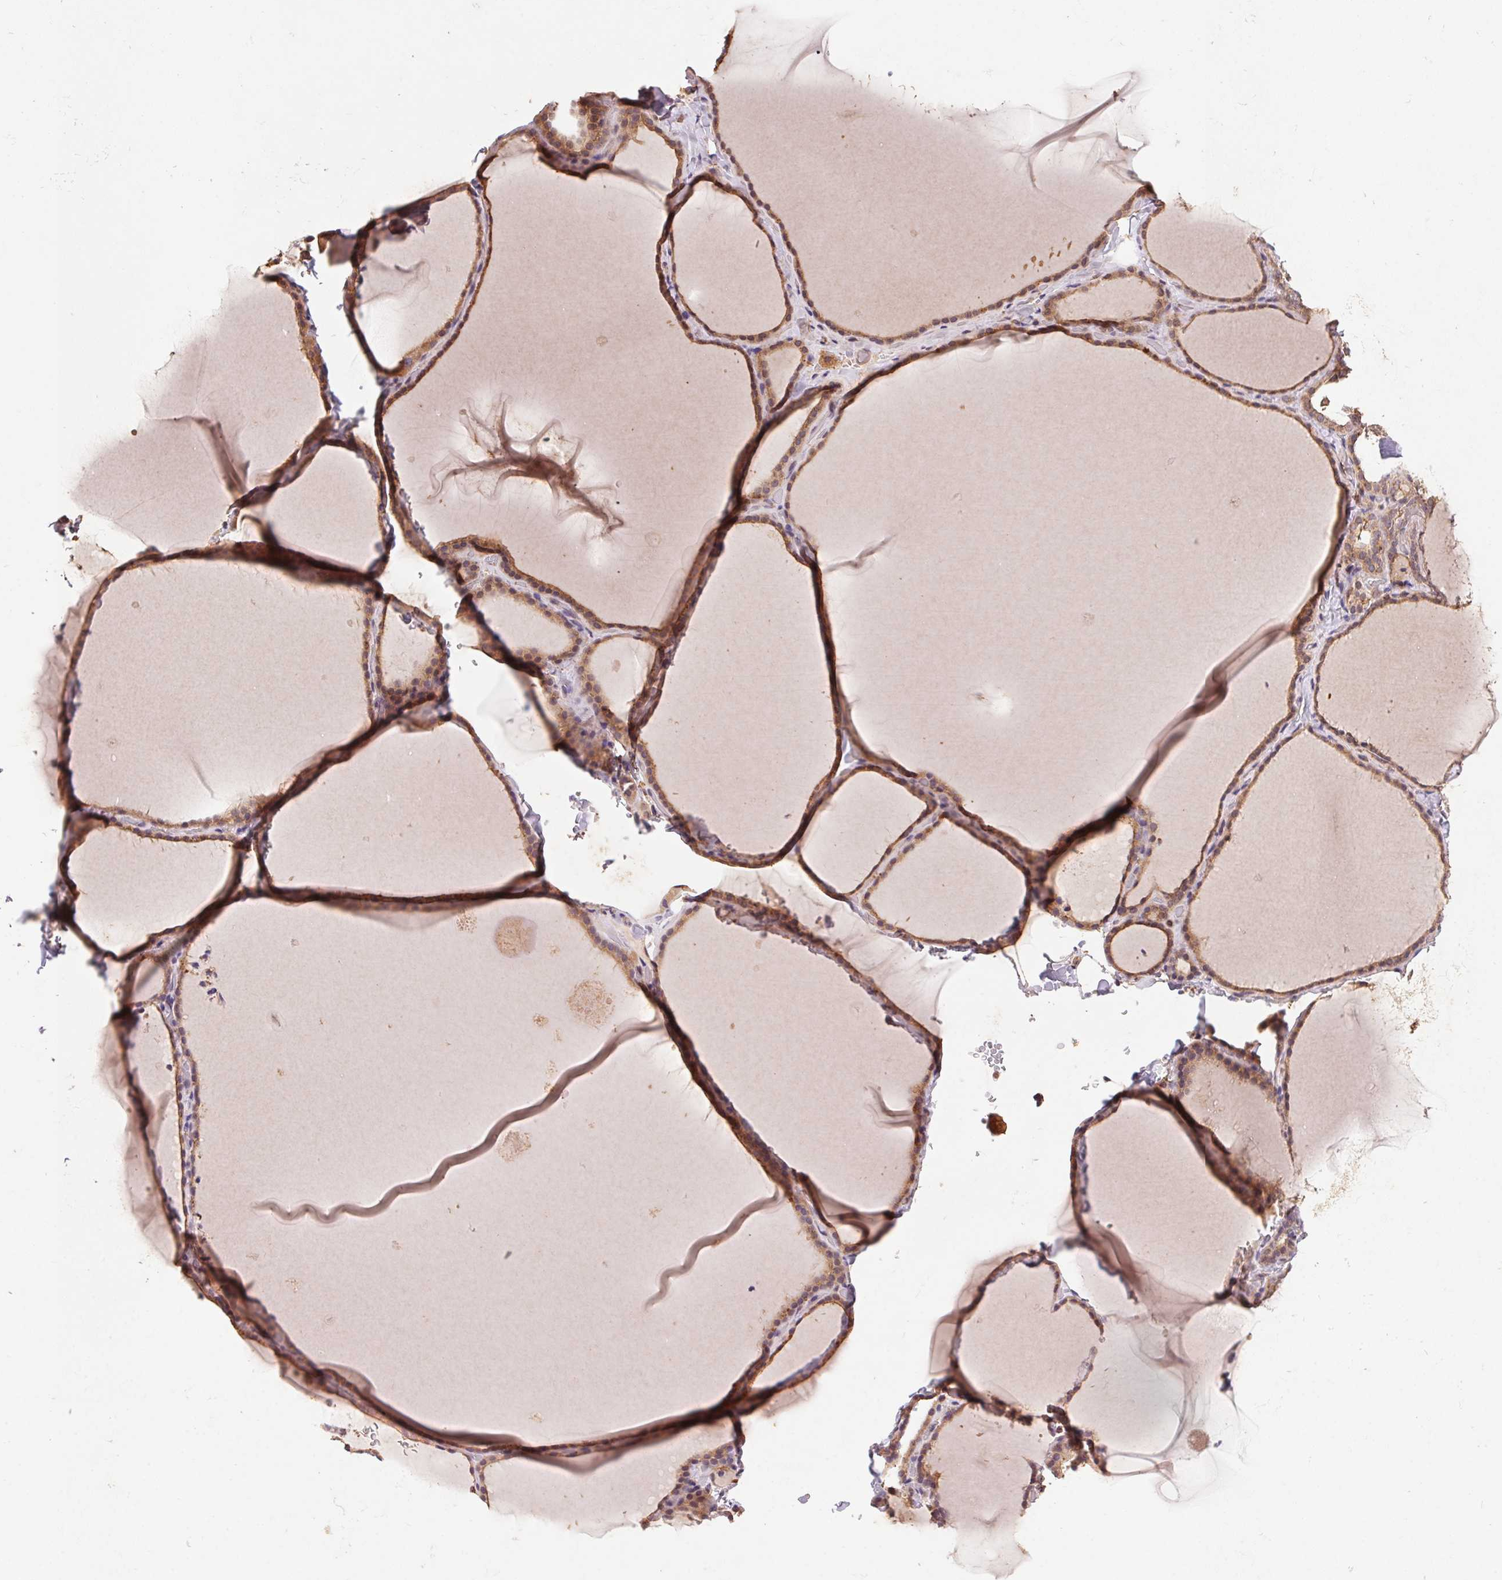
{"staining": {"intensity": "moderate", "quantity": ">75%", "location": "cytoplasmic/membranous"}, "tissue": "thyroid gland", "cell_type": "Glandular cells", "image_type": "normal", "snomed": [{"axis": "morphology", "description": "Normal tissue, NOS"}, {"axis": "topography", "description": "Thyroid gland"}], "caption": "Thyroid gland was stained to show a protein in brown. There is medium levels of moderate cytoplasmic/membranous staining in about >75% of glandular cells. (Brightfield microscopy of DAB IHC at high magnification).", "gene": "ATG10", "patient": {"sex": "female", "age": 22}}